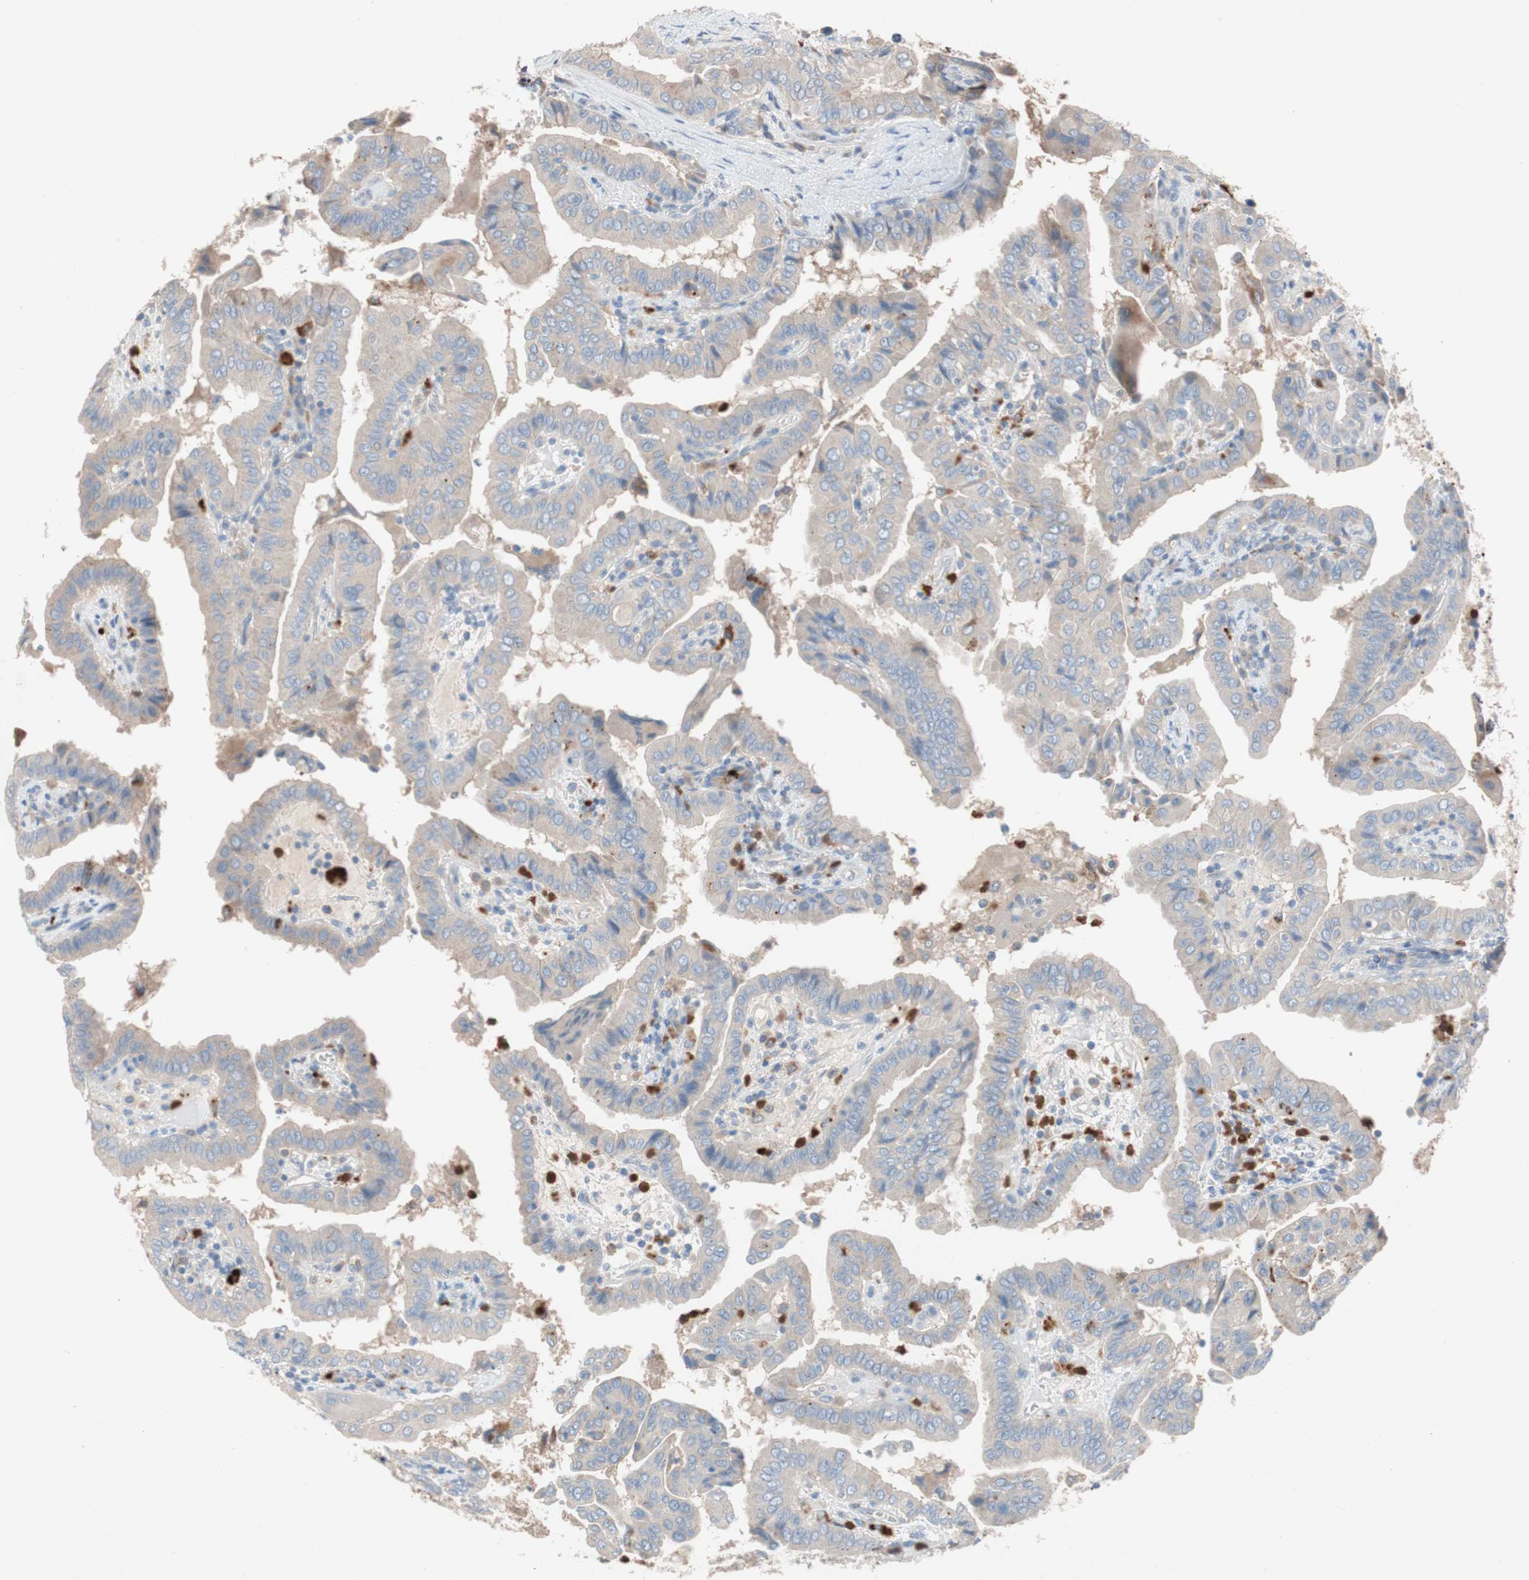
{"staining": {"intensity": "weak", "quantity": ">75%", "location": "cytoplasmic/membranous"}, "tissue": "thyroid cancer", "cell_type": "Tumor cells", "image_type": "cancer", "snomed": [{"axis": "morphology", "description": "Papillary adenocarcinoma, NOS"}, {"axis": "topography", "description": "Thyroid gland"}], "caption": "Weak cytoplasmic/membranous protein staining is present in about >75% of tumor cells in thyroid papillary adenocarcinoma.", "gene": "CLEC4D", "patient": {"sex": "male", "age": 33}}